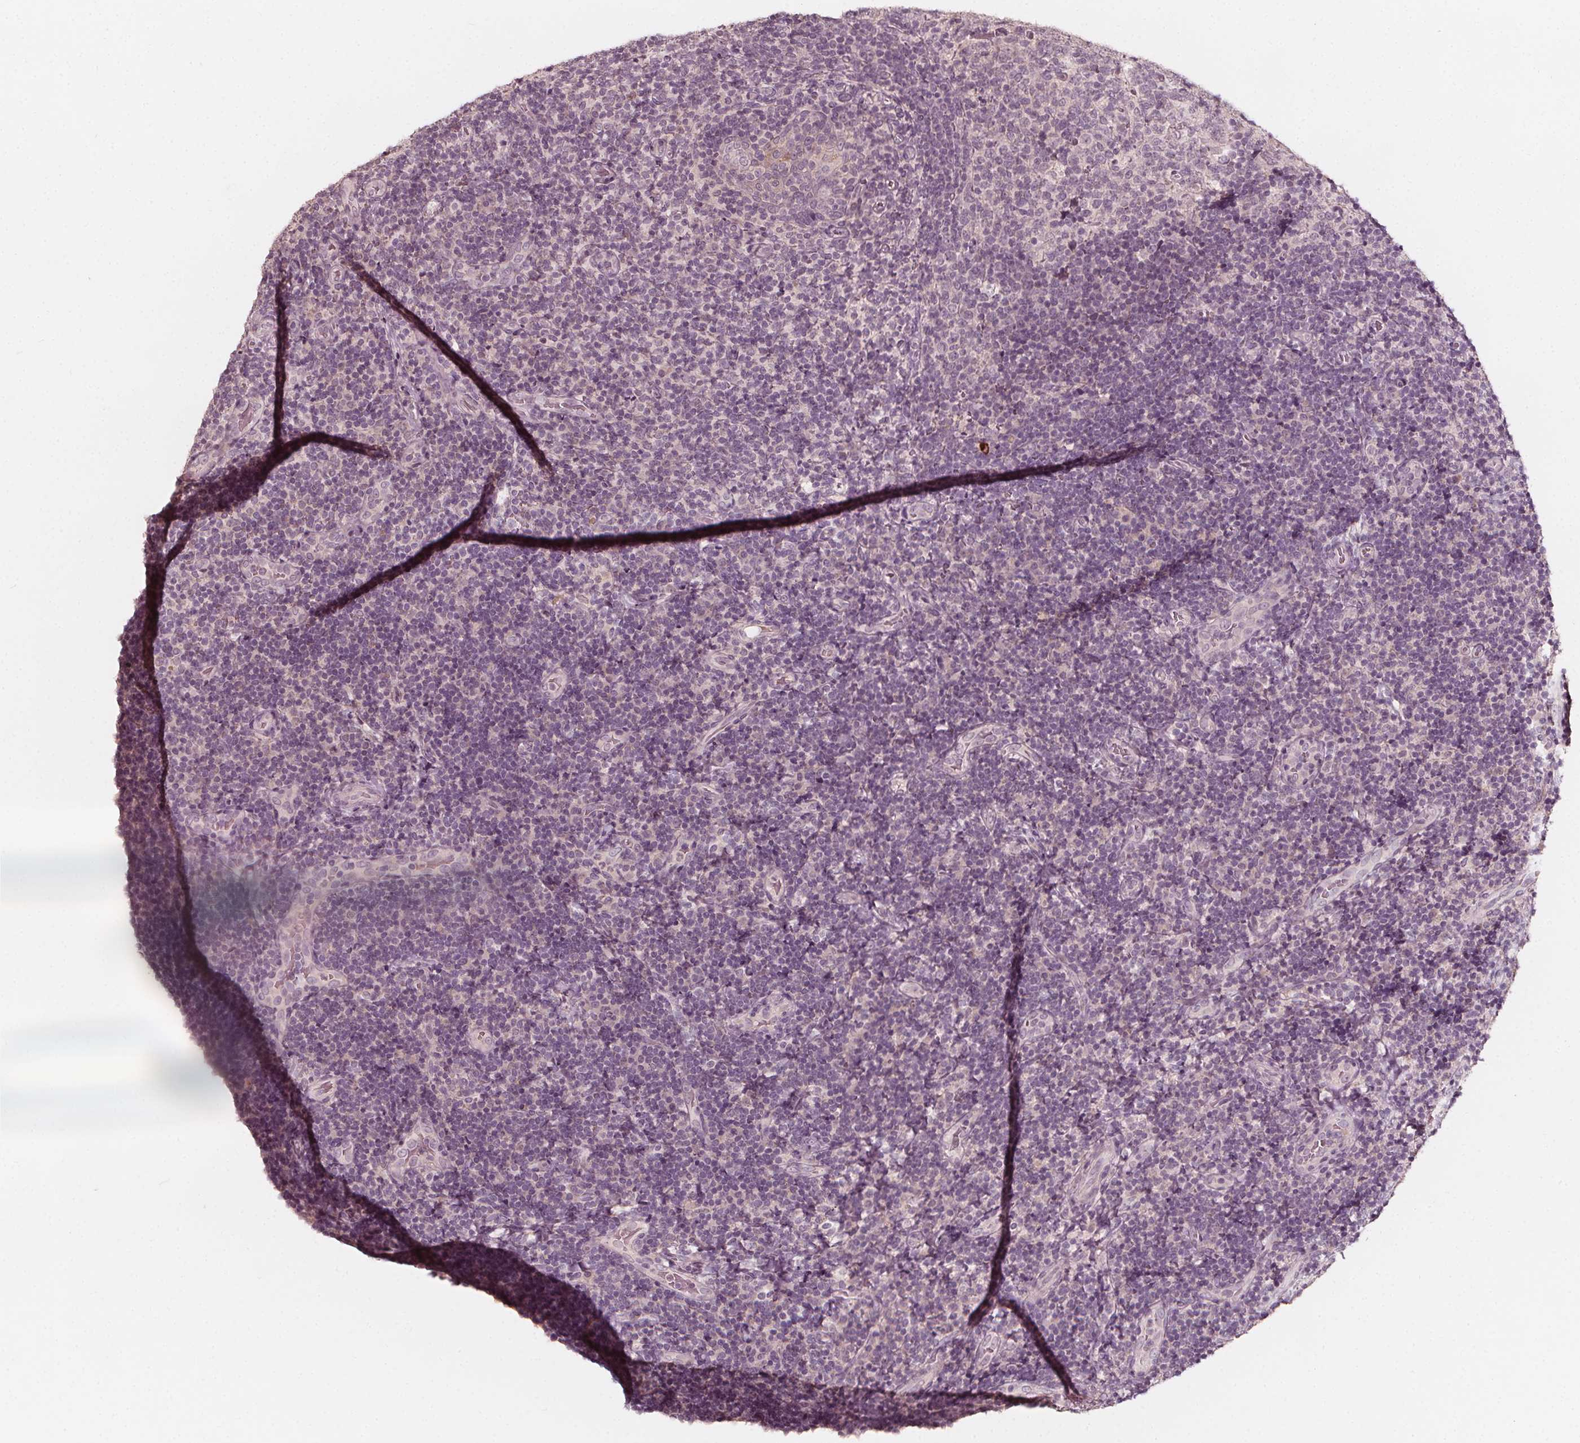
{"staining": {"intensity": "negative", "quantity": "none", "location": "none"}, "tissue": "tonsil", "cell_type": "Germinal center cells", "image_type": "normal", "snomed": [{"axis": "morphology", "description": "Normal tissue, NOS"}, {"axis": "topography", "description": "Tonsil"}], "caption": "A high-resolution histopathology image shows immunohistochemistry staining of normal tonsil, which exhibits no significant expression in germinal center cells. (DAB (3,3'-diaminobenzidine) IHC visualized using brightfield microscopy, high magnification).", "gene": "NPC1L1", "patient": {"sex": "male", "age": 17}}